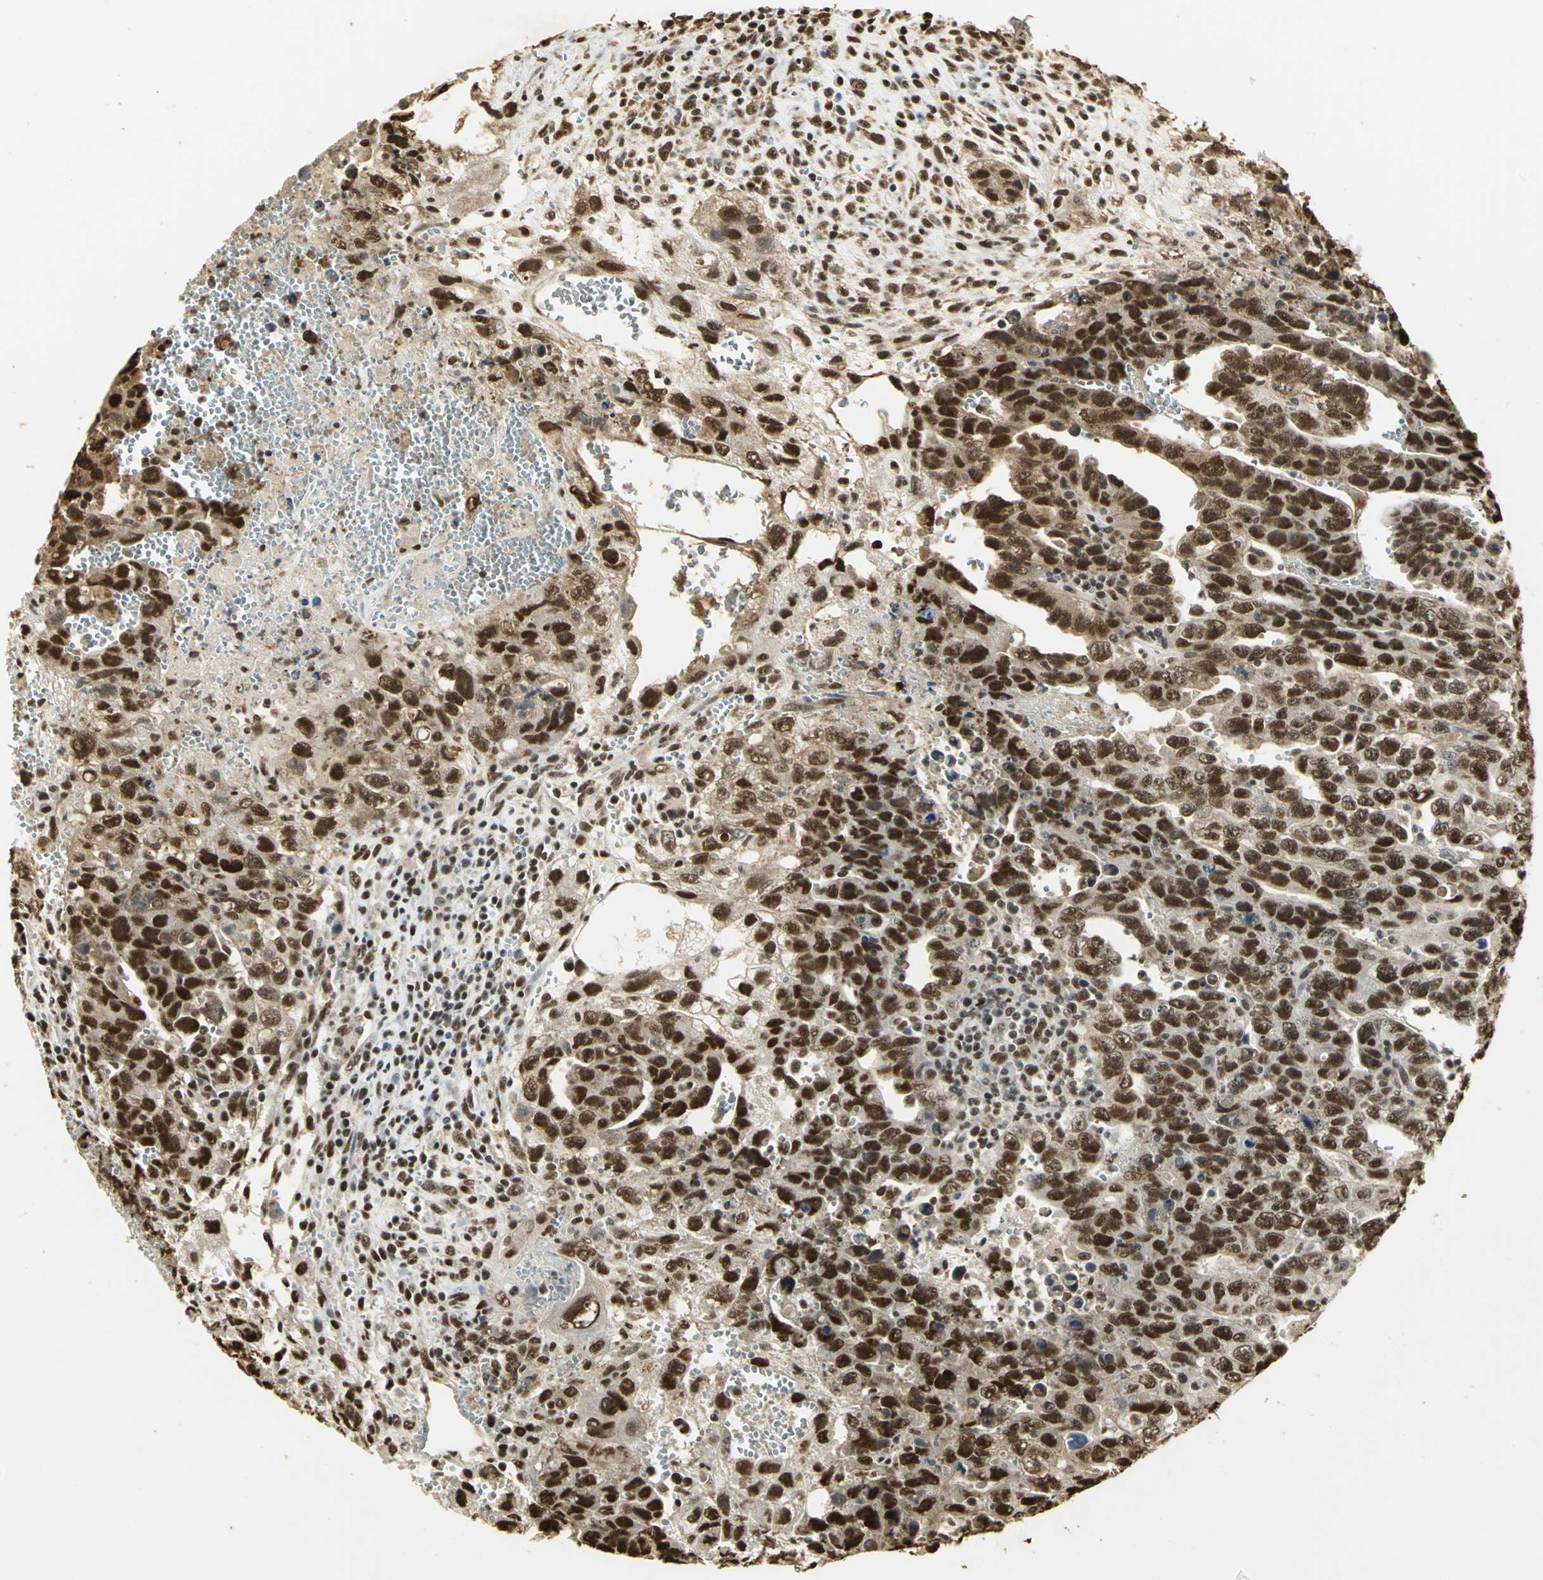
{"staining": {"intensity": "strong", "quantity": ">75%", "location": "cytoplasmic/membranous,nuclear"}, "tissue": "testis cancer", "cell_type": "Tumor cells", "image_type": "cancer", "snomed": [{"axis": "morphology", "description": "Carcinoma, Embryonal, NOS"}, {"axis": "topography", "description": "Testis"}], "caption": "Approximately >75% of tumor cells in testis embryonal carcinoma show strong cytoplasmic/membranous and nuclear protein expression as visualized by brown immunohistochemical staining.", "gene": "SET", "patient": {"sex": "male", "age": 28}}